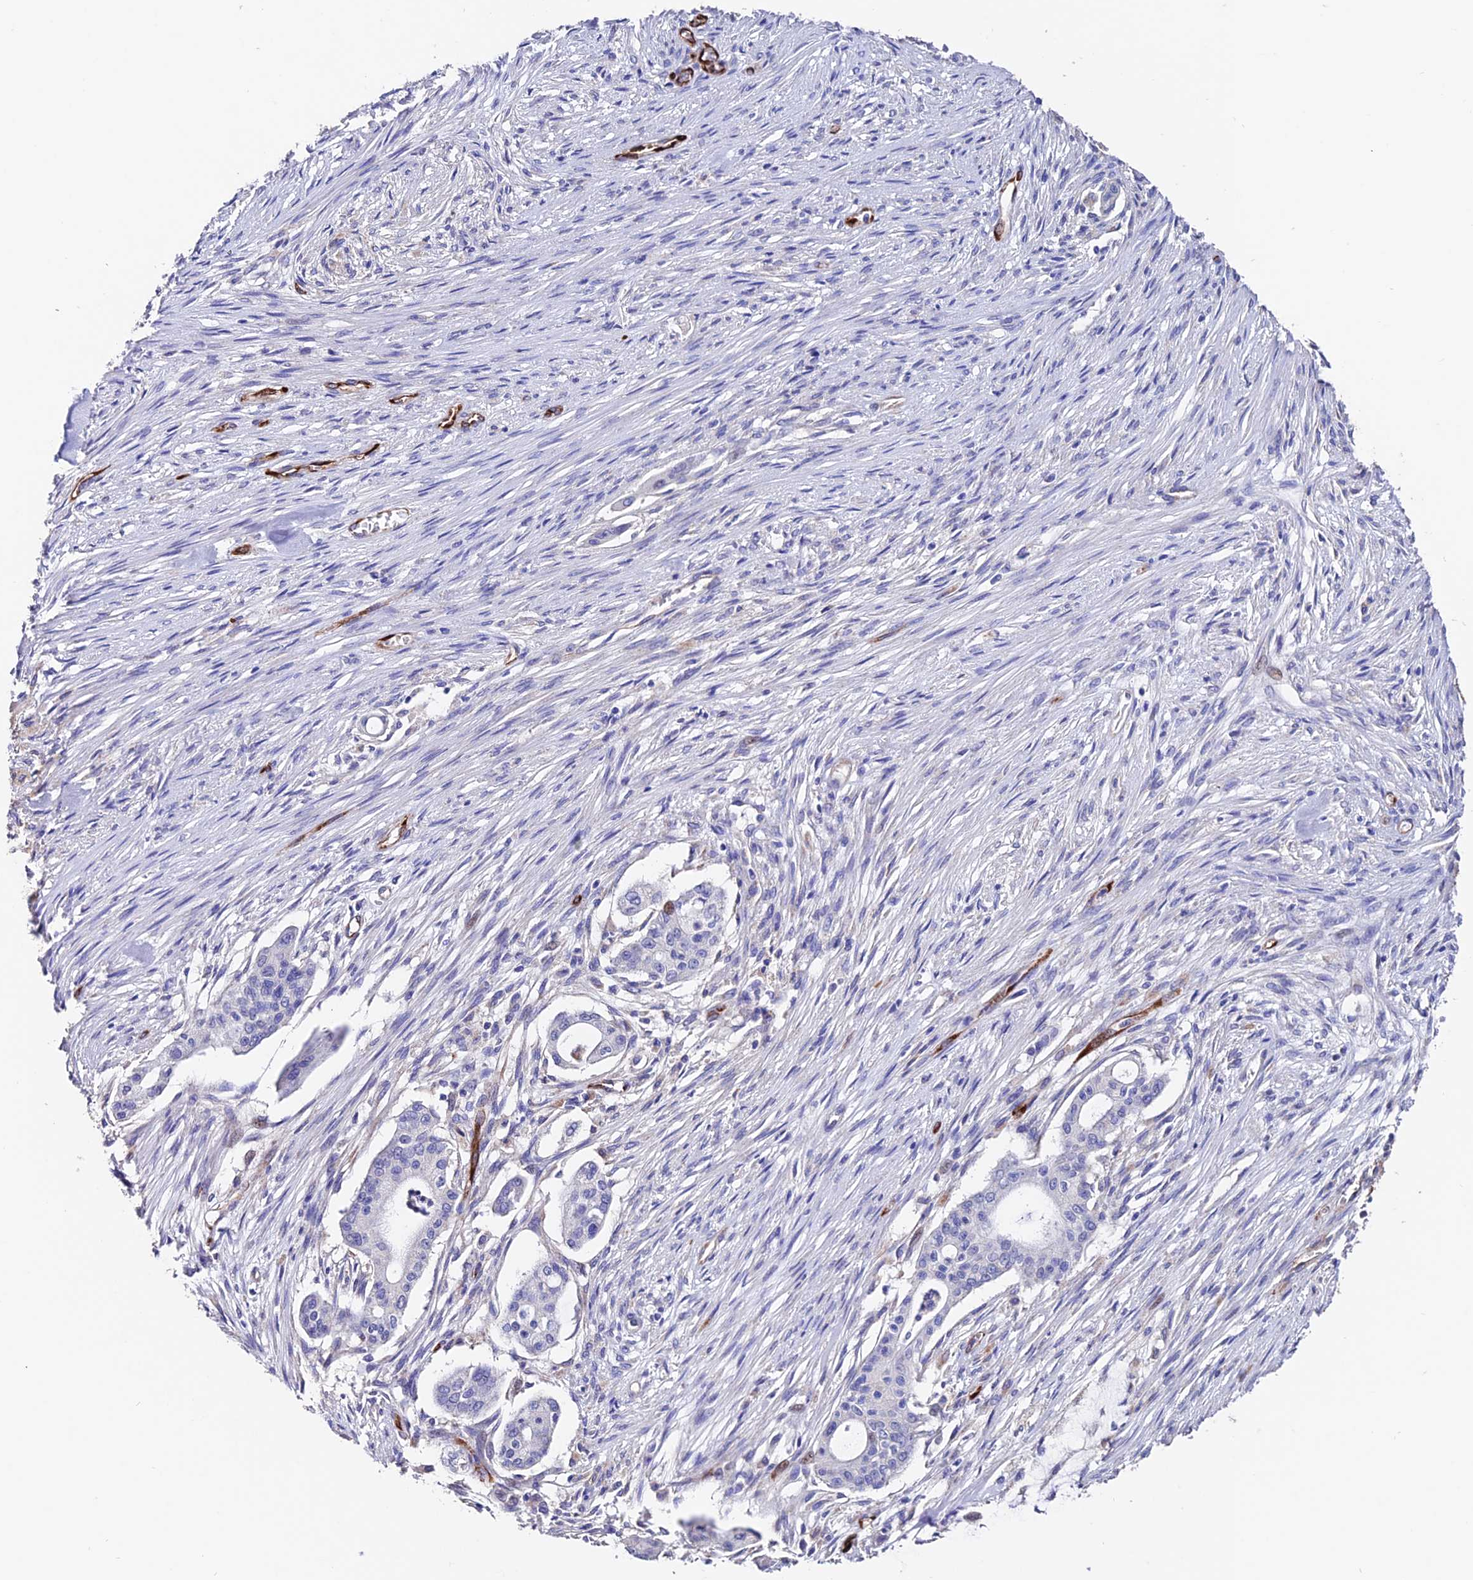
{"staining": {"intensity": "negative", "quantity": "none", "location": "none"}, "tissue": "pancreatic cancer", "cell_type": "Tumor cells", "image_type": "cancer", "snomed": [{"axis": "morphology", "description": "Adenocarcinoma, NOS"}, {"axis": "topography", "description": "Pancreas"}], "caption": "Protein analysis of adenocarcinoma (pancreatic) displays no significant positivity in tumor cells. Brightfield microscopy of IHC stained with DAB (brown) and hematoxylin (blue), captured at high magnification.", "gene": "ESM1", "patient": {"sex": "male", "age": 46}}